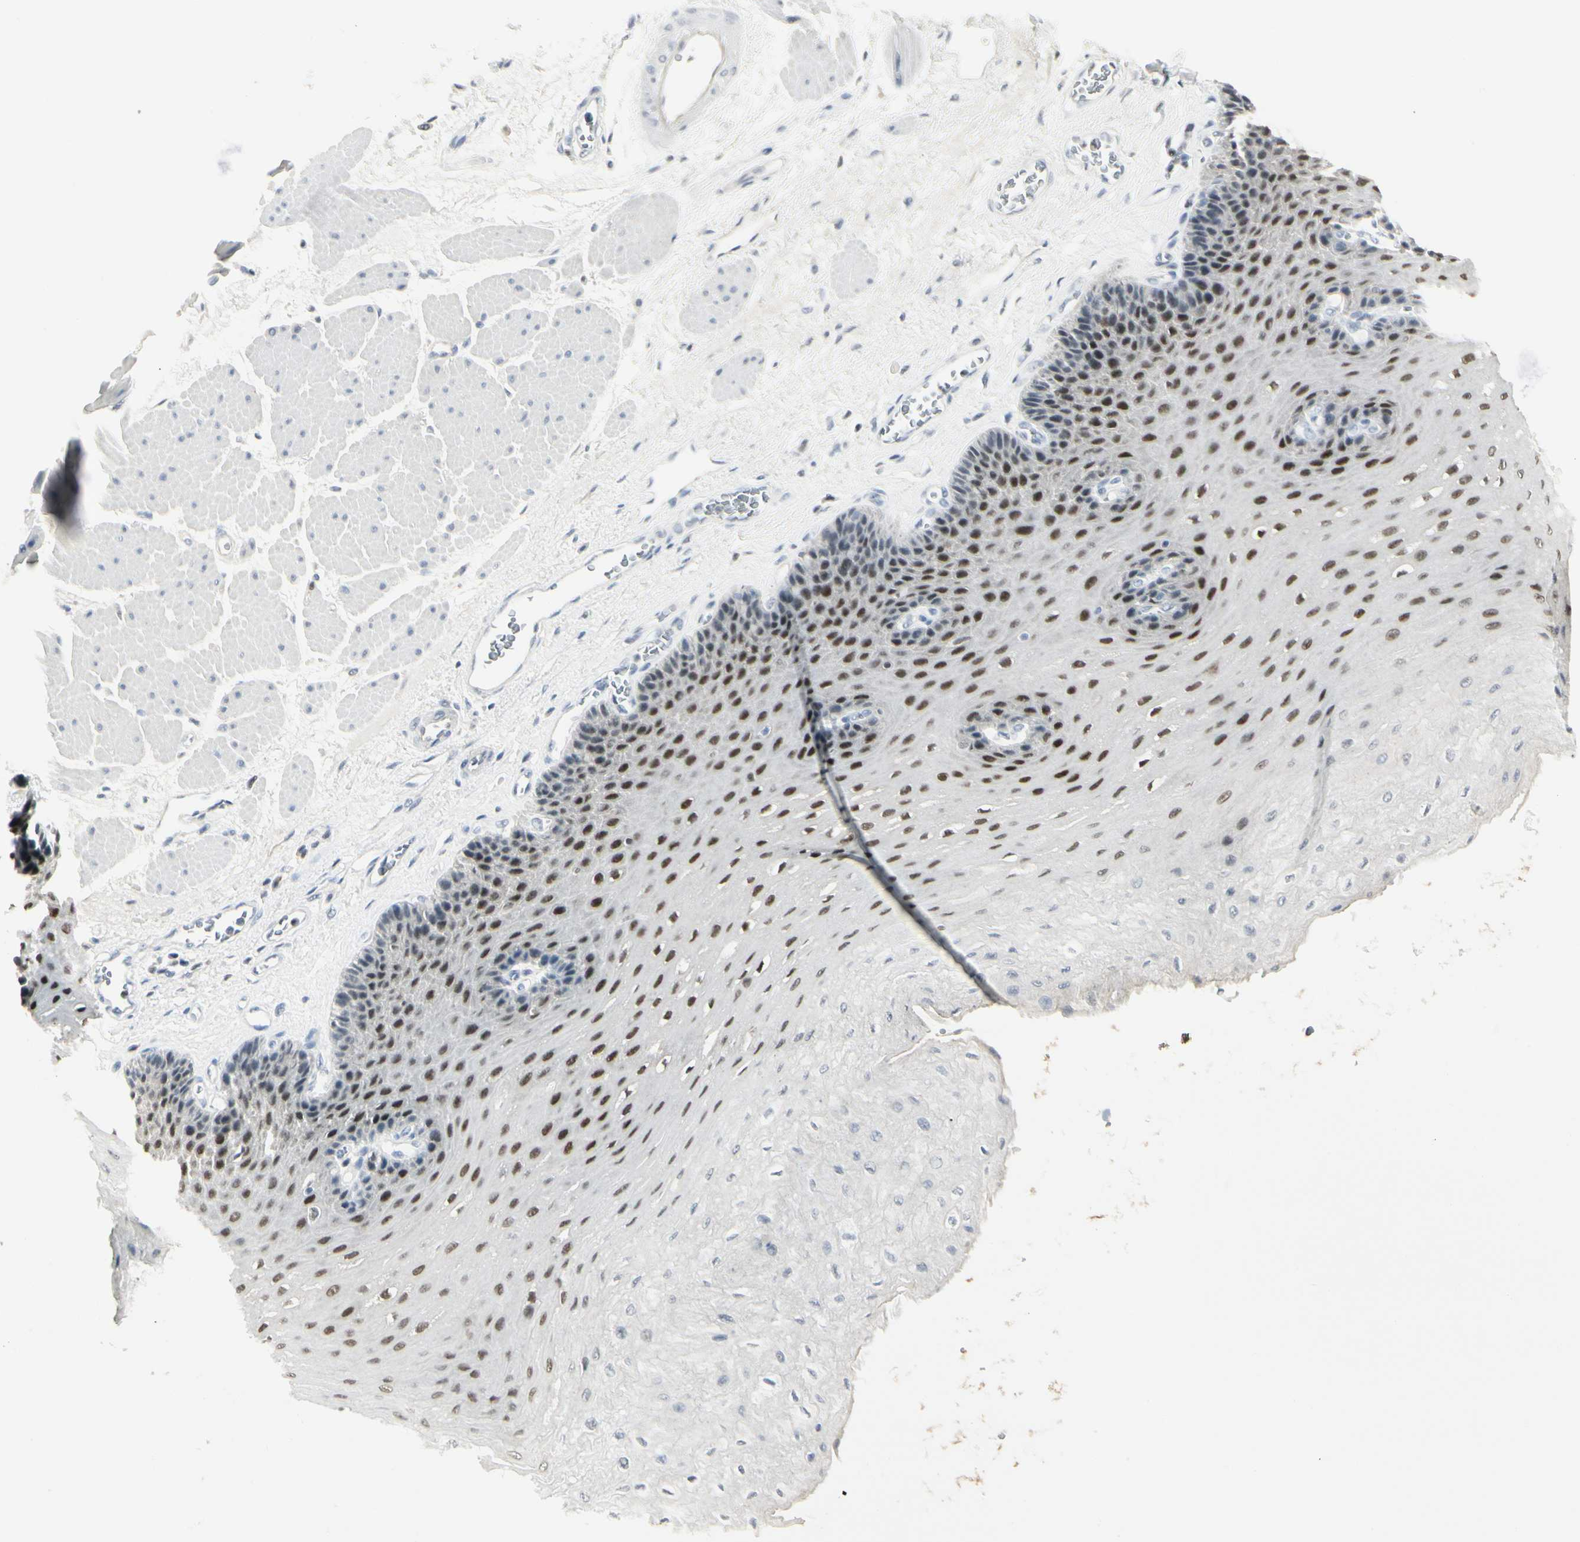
{"staining": {"intensity": "strong", "quantity": ">75%", "location": "nuclear"}, "tissue": "esophagus", "cell_type": "Squamous epithelial cells", "image_type": "normal", "snomed": [{"axis": "morphology", "description": "Normal tissue, NOS"}, {"axis": "topography", "description": "Esophagus"}], "caption": "Normal esophagus was stained to show a protein in brown. There is high levels of strong nuclear positivity in approximately >75% of squamous epithelial cells. Ihc stains the protein in brown and the nuclei are stained blue.", "gene": "ZBTB7B", "patient": {"sex": "female", "age": 72}}